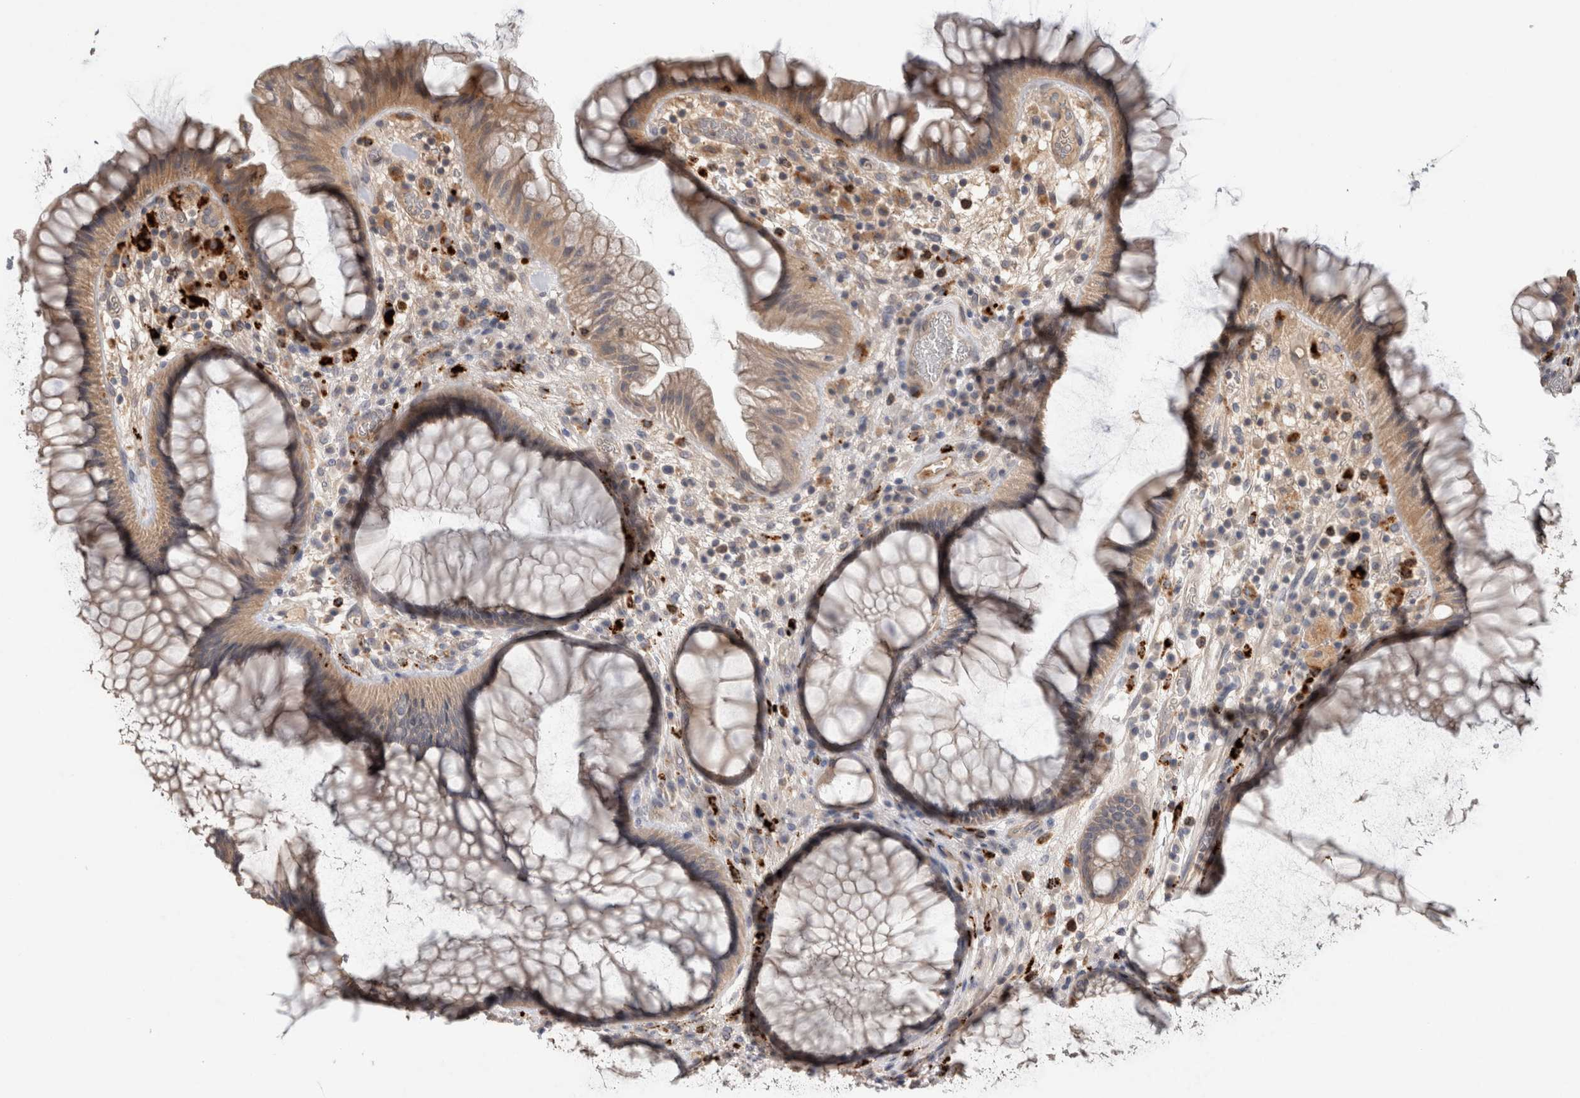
{"staining": {"intensity": "weak", "quantity": ">75%", "location": "cytoplasmic/membranous"}, "tissue": "rectum", "cell_type": "Glandular cells", "image_type": "normal", "snomed": [{"axis": "morphology", "description": "Normal tissue, NOS"}, {"axis": "topography", "description": "Rectum"}], "caption": "A low amount of weak cytoplasmic/membranous positivity is identified in approximately >75% of glandular cells in unremarkable rectum.", "gene": "TARBP1", "patient": {"sex": "male", "age": 51}}